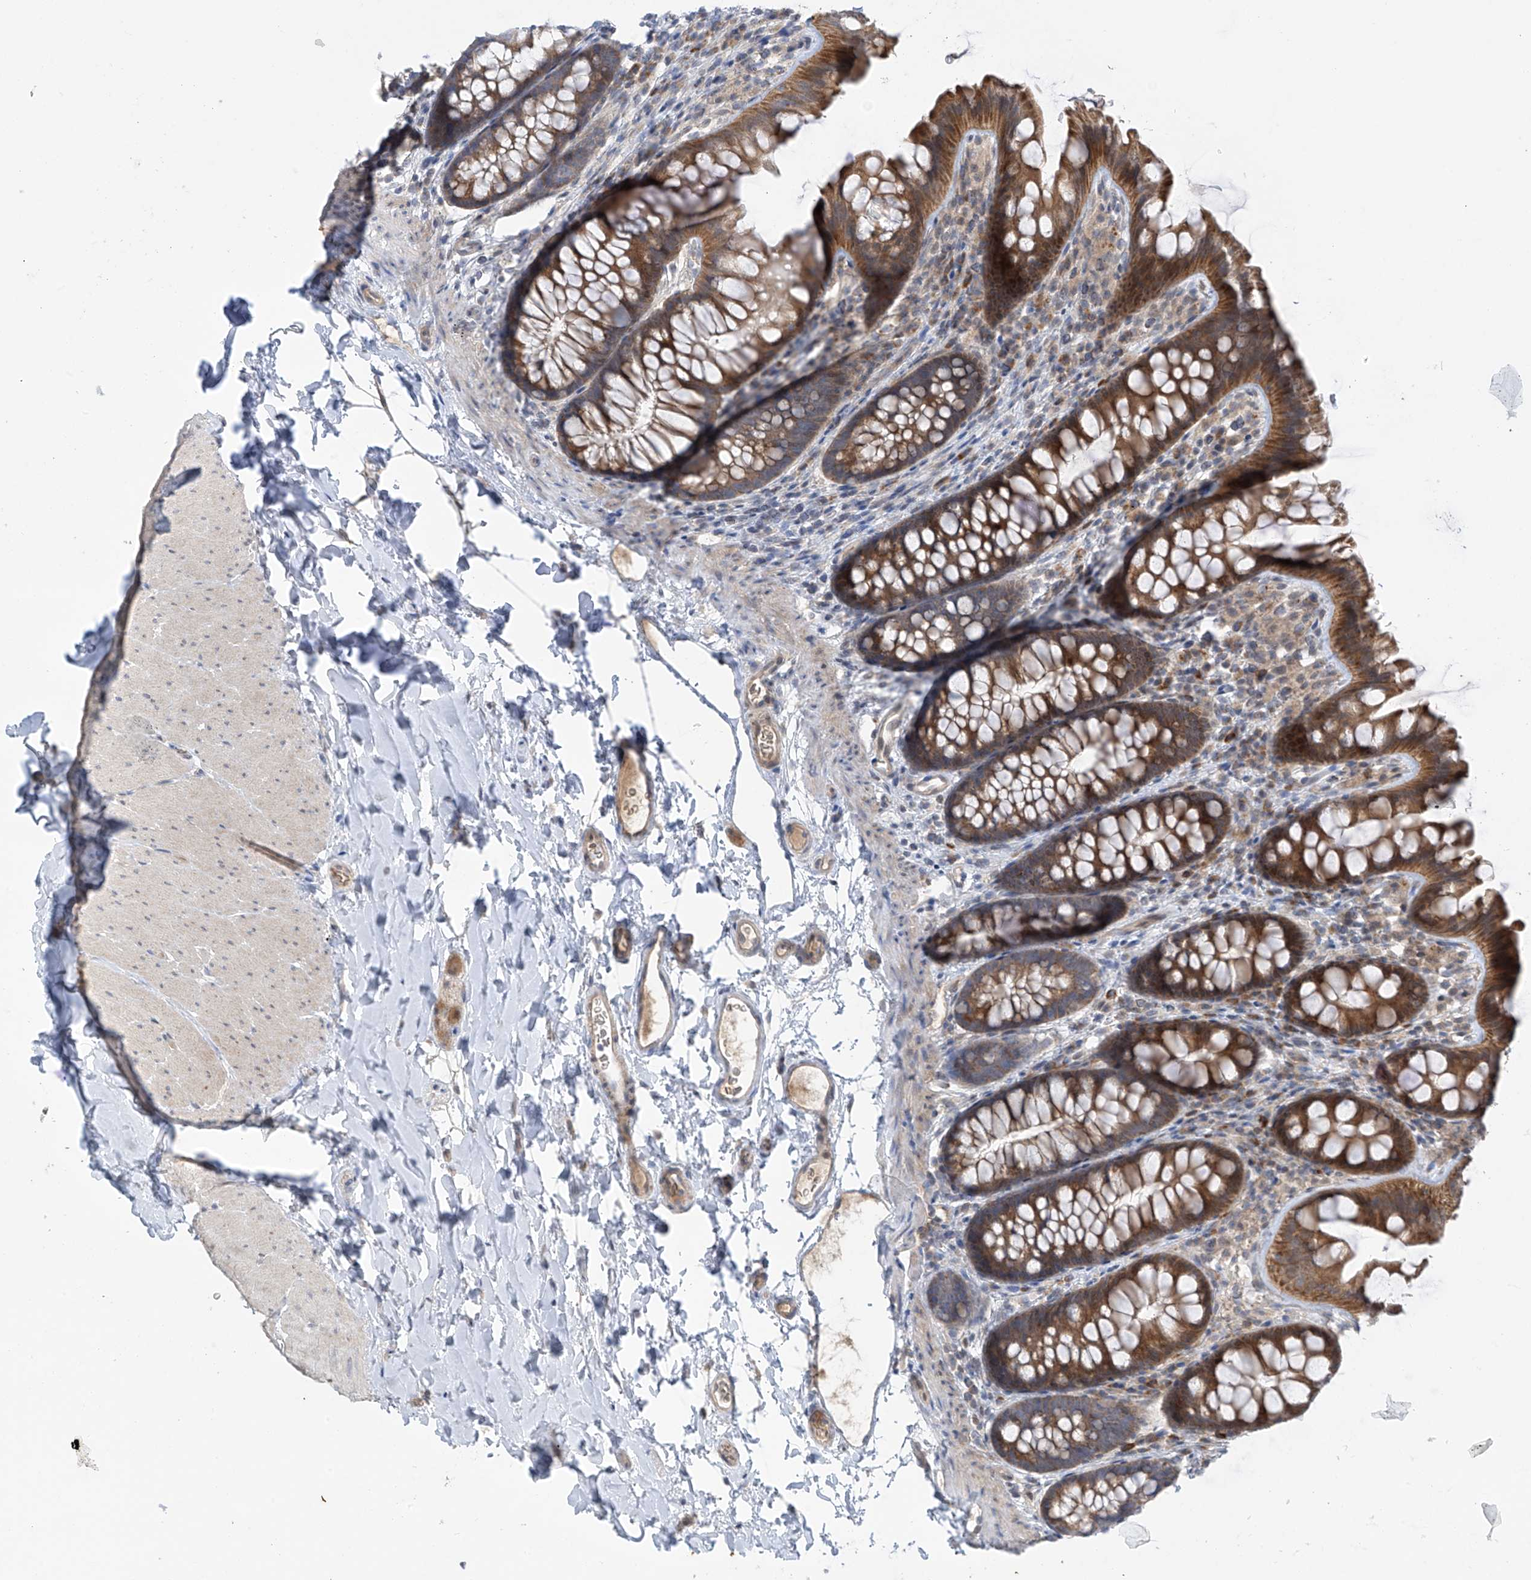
{"staining": {"intensity": "weak", "quantity": ">75%", "location": "cytoplasmic/membranous"}, "tissue": "colon", "cell_type": "Endothelial cells", "image_type": "normal", "snomed": [{"axis": "morphology", "description": "Normal tissue, NOS"}, {"axis": "topography", "description": "Colon"}], "caption": "A histopathology image showing weak cytoplasmic/membranous expression in approximately >75% of endothelial cells in normal colon, as visualized by brown immunohistochemical staining.", "gene": "METTL18", "patient": {"sex": "female", "age": 62}}